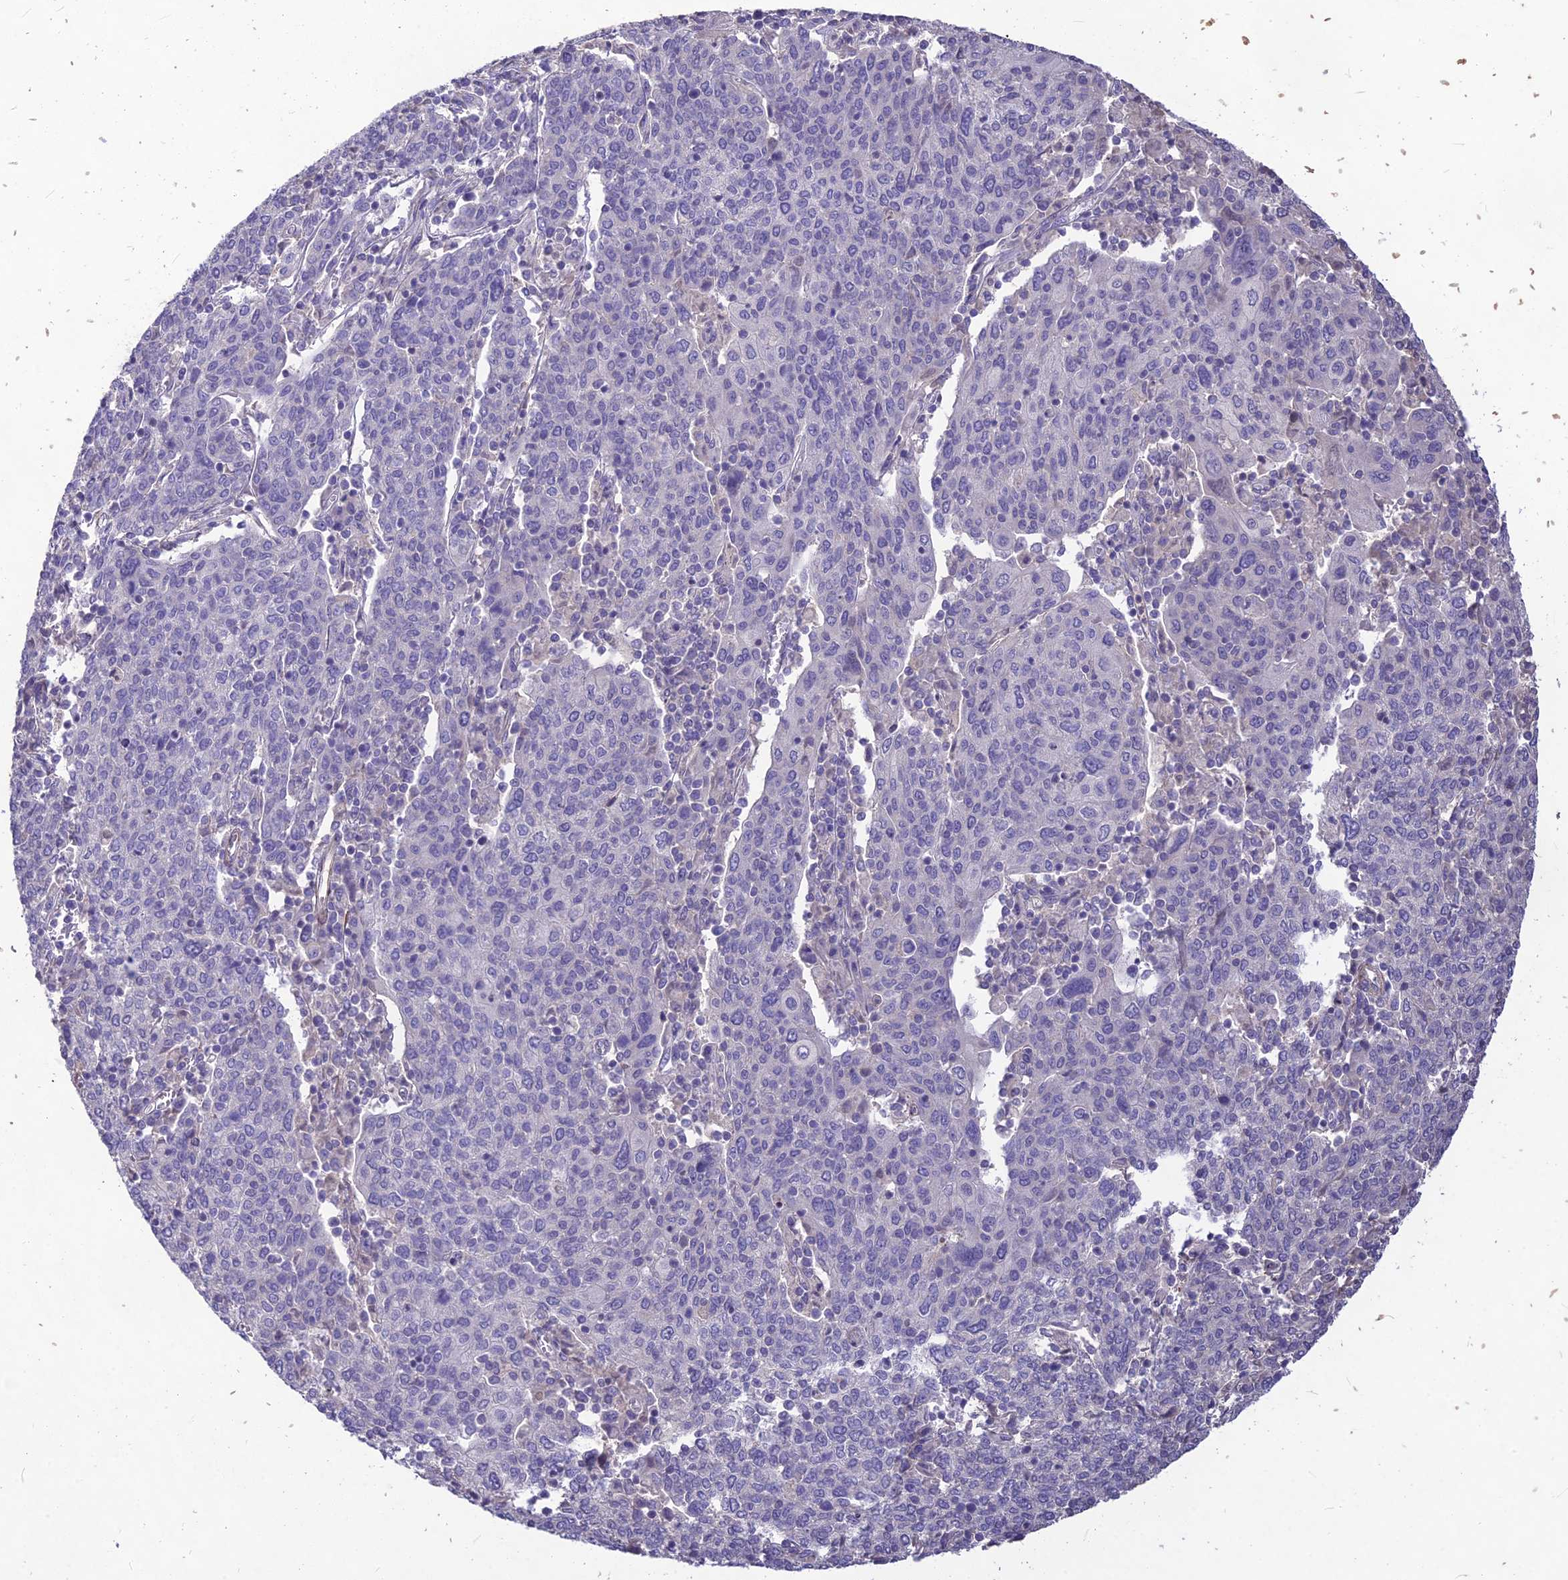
{"staining": {"intensity": "negative", "quantity": "none", "location": "none"}, "tissue": "cervical cancer", "cell_type": "Tumor cells", "image_type": "cancer", "snomed": [{"axis": "morphology", "description": "Squamous cell carcinoma, NOS"}, {"axis": "topography", "description": "Cervix"}], "caption": "This is an immunohistochemistry (IHC) photomicrograph of human cervical cancer. There is no positivity in tumor cells.", "gene": "CLUH", "patient": {"sex": "female", "age": 67}}